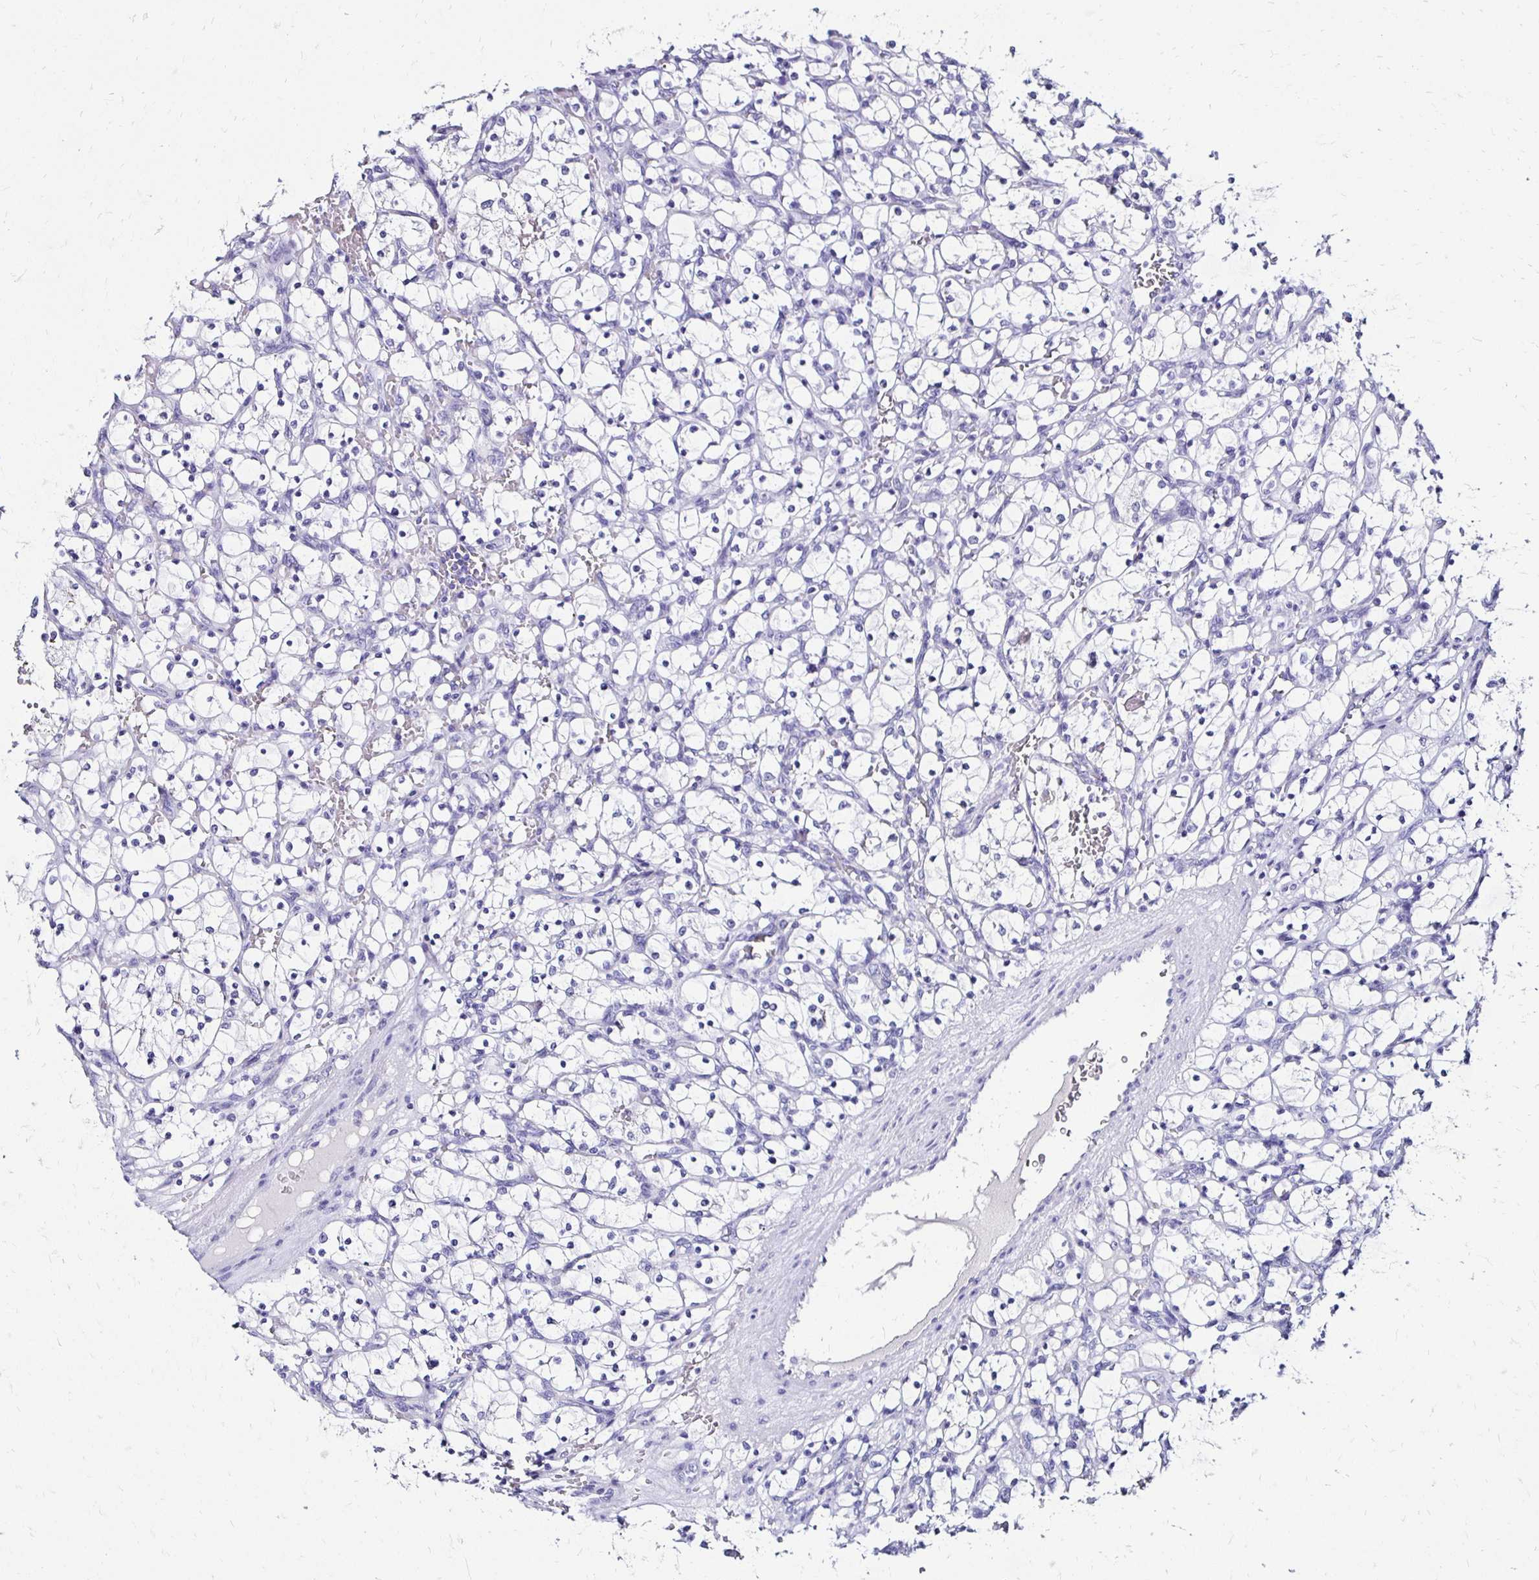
{"staining": {"intensity": "negative", "quantity": "none", "location": "none"}, "tissue": "renal cancer", "cell_type": "Tumor cells", "image_type": "cancer", "snomed": [{"axis": "morphology", "description": "Adenocarcinoma, NOS"}, {"axis": "topography", "description": "Kidney"}], "caption": "This is an immunohistochemistry image of renal adenocarcinoma. There is no staining in tumor cells.", "gene": "KCNT1", "patient": {"sex": "female", "age": 69}}